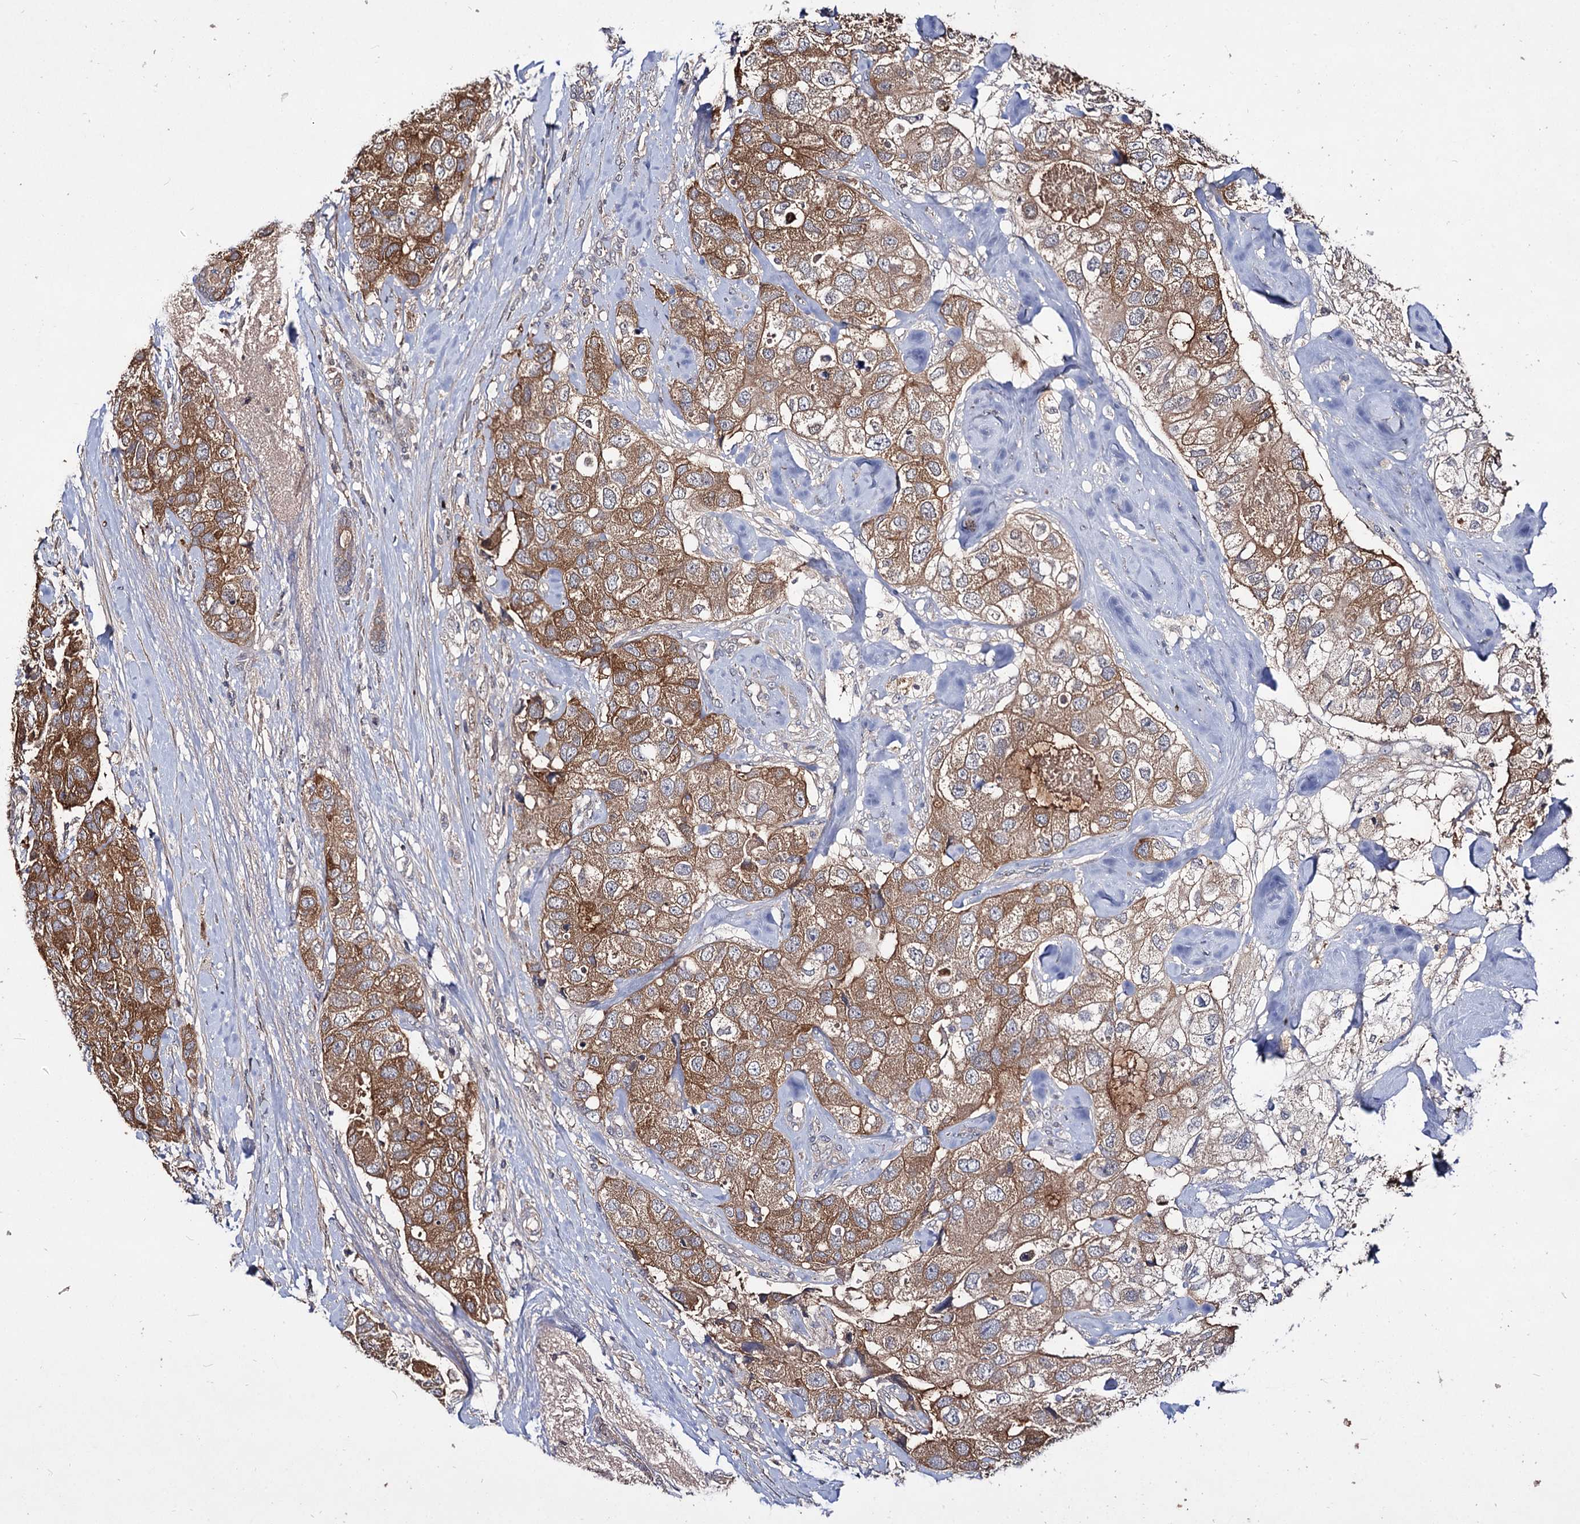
{"staining": {"intensity": "strong", "quantity": ">75%", "location": "cytoplasmic/membranous"}, "tissue": "breast cancer", "cell_type": "Tumor cells", "image_type": "cancer", "snomed": [{"axis": "morphology", "description": "Duct carcinoma"}, {"axis": "topography", "description": "Breast"}], "caption": "Human breast intraductal carcinoma stained with a brown dye exhibits strong cytoplasmic/membranous positive positivity in approximately >75% of tumor cells.", "gene": "ARFIP2", "patient": {"sex": "female", "age": 62}}